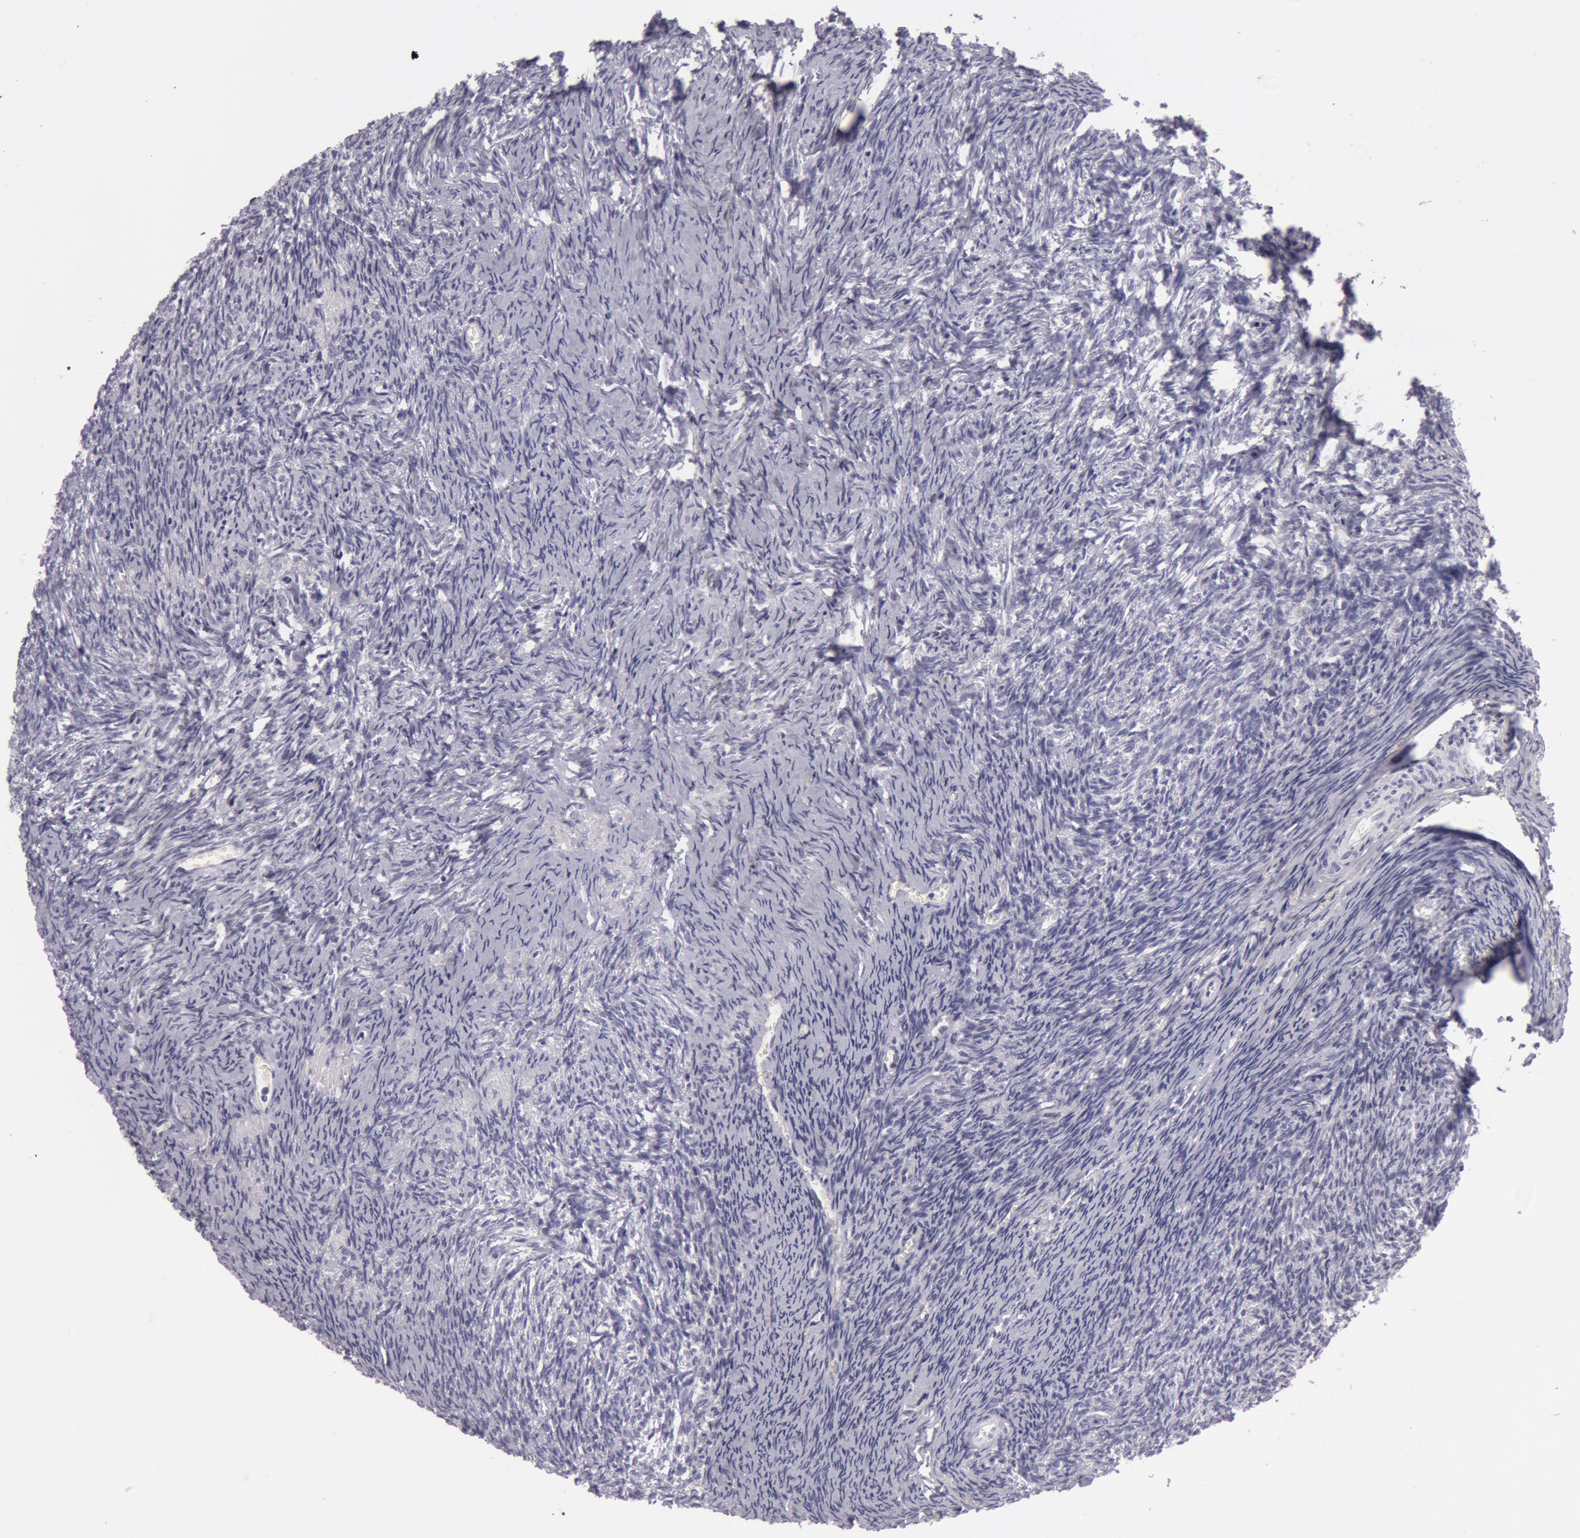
{"staining": {"intensity": "negative", "quantity": "none", "location": "none"}, "tissue": "ovary", "cell_type": "Follicle cells", "image_type": "normal", "snomed": [{"axis": "morphology", "description": "Normal tissue, NOS"}, {"axis": "topography", "description": "Ovary"}], "caption": "This is a image of IHC staining of benign ovary, which shows no positivity in follicle cells.", "gene": "AMACR", "patient": {"sex": "female", "age": 54}}